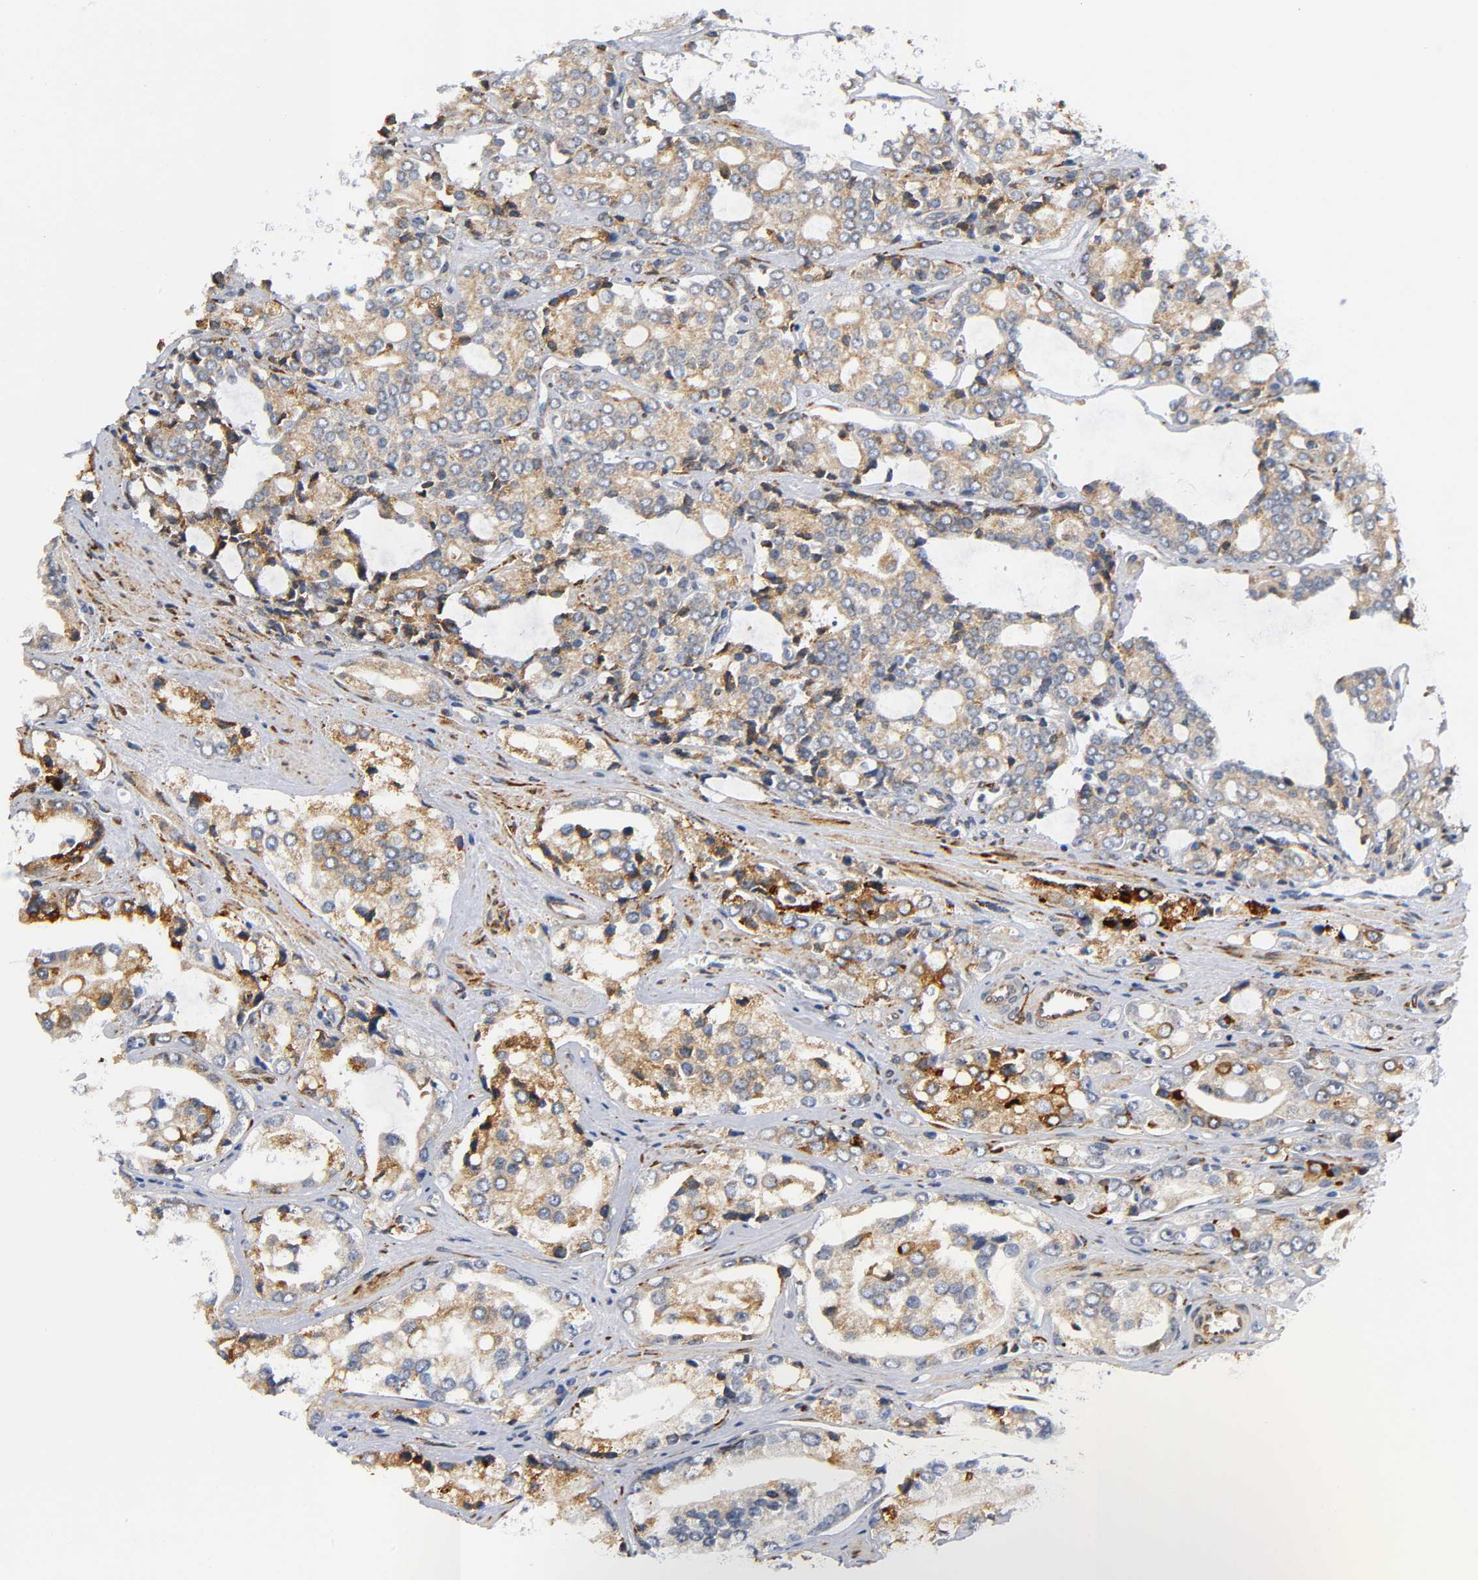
{"staining": {"intensity": "moderate", "quantity": ">75%", "location": "cytoplasmic/membranous"}, "tissue": "prostate cancer", "cell_type": "Tumor cells", "image_type": "cancer", "snomed": [{"axis": "morphology", "description": "Adenocarcinoma, High grade"}, {"axis": "topography", "description": "Prostate"}], "caption": "Prostate cancer stained with a brown dye demonstrates moderate cytoplasmic/membranous positive expression in approximately >75% of tumor cells.", "gene": "SOS2", "patient": {"sex": "male", "age": 67}}